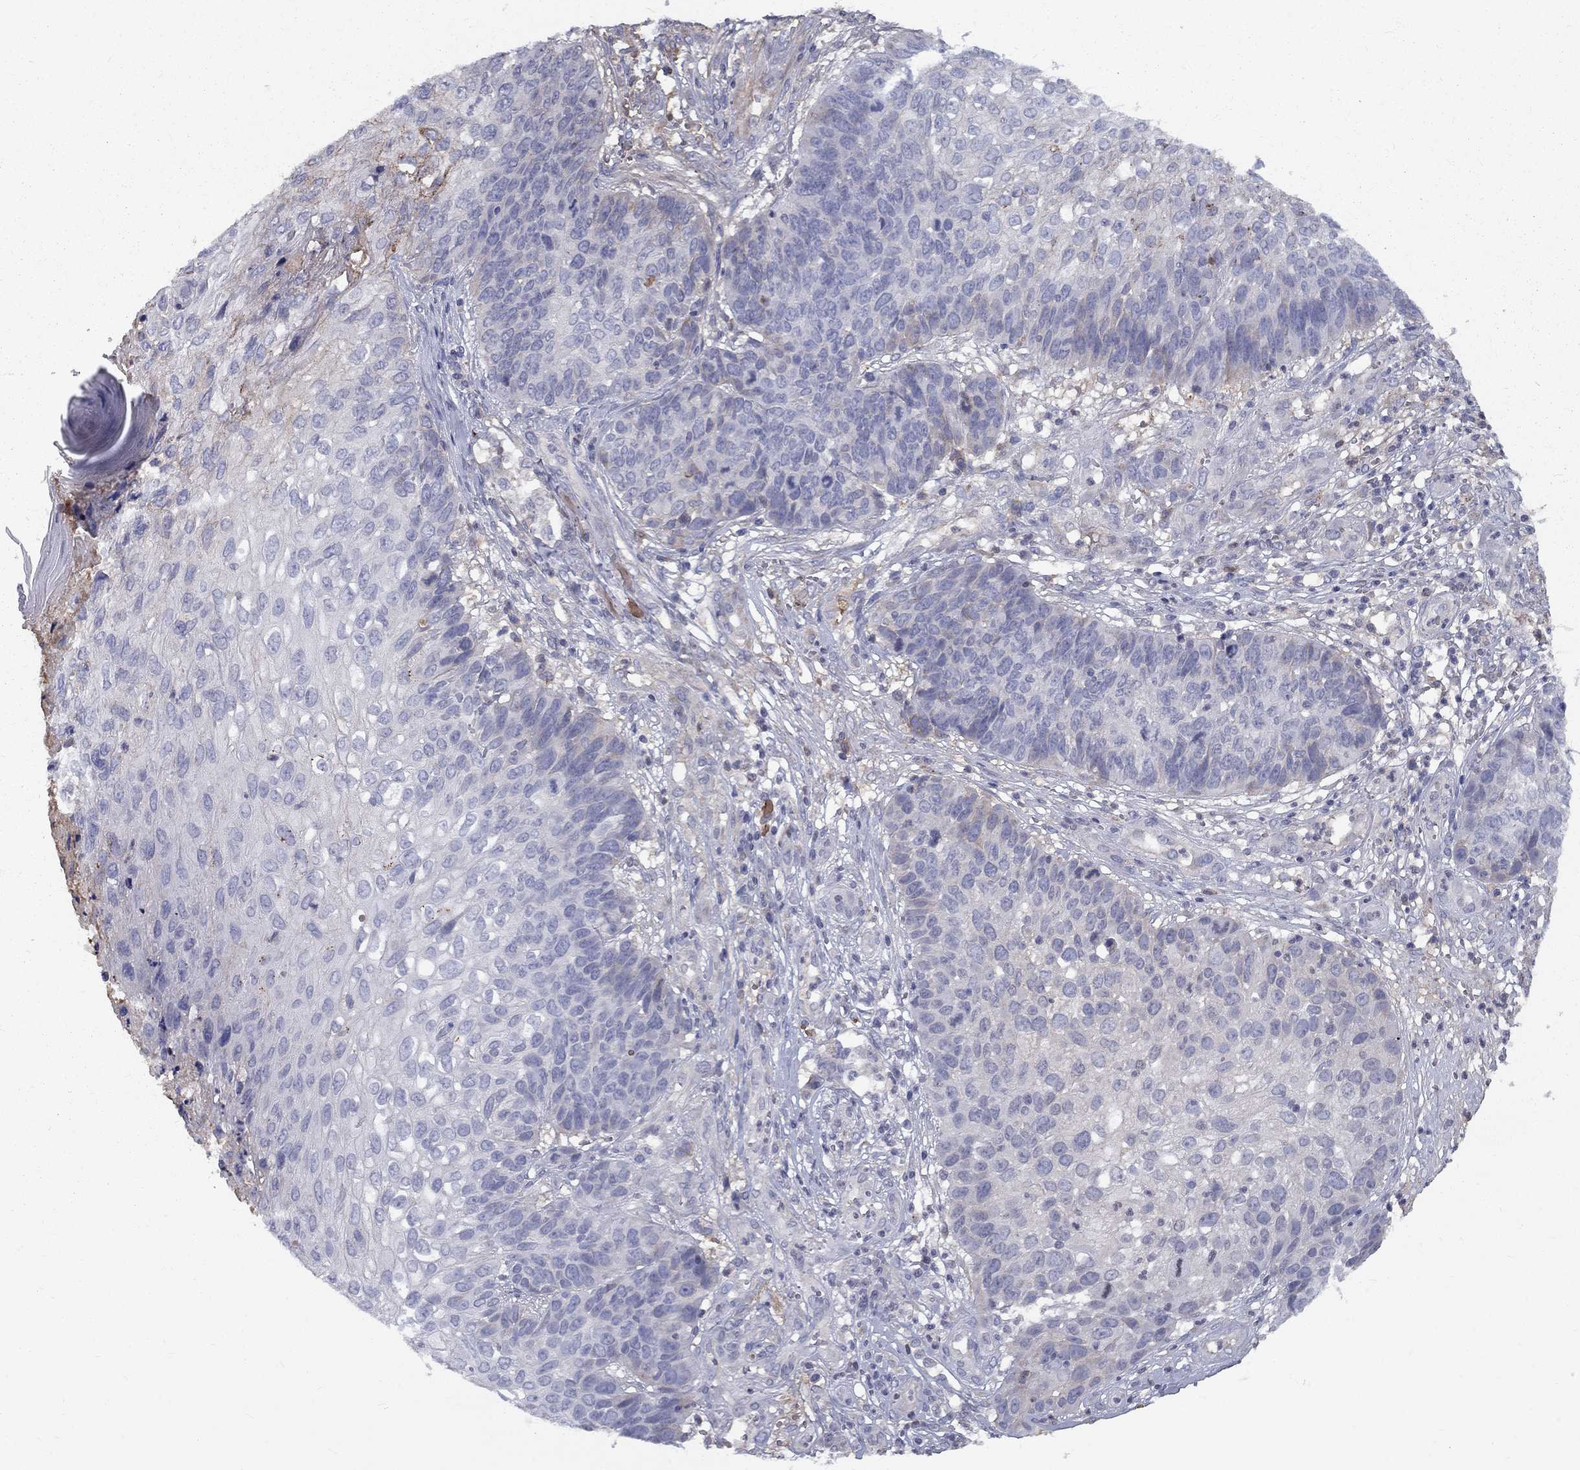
{"staining": {"intensity": "negative", "quantity": "none", "location": "none"}, "tissue": "skin cancer", "cell_type": "Tumor cells", "image_type": "cancer", "snomed": [{"axis": "morphology", "description": "Squamous cell carcinoma, NOS"}, {"axis": "topography", "description": "Skin"}], "caption": "Tumor cells show no significant protein positivity in skin squamous cell carcinoma.", "gene": "EPDR1", "patient": {"sex": "male", "age": 92}}